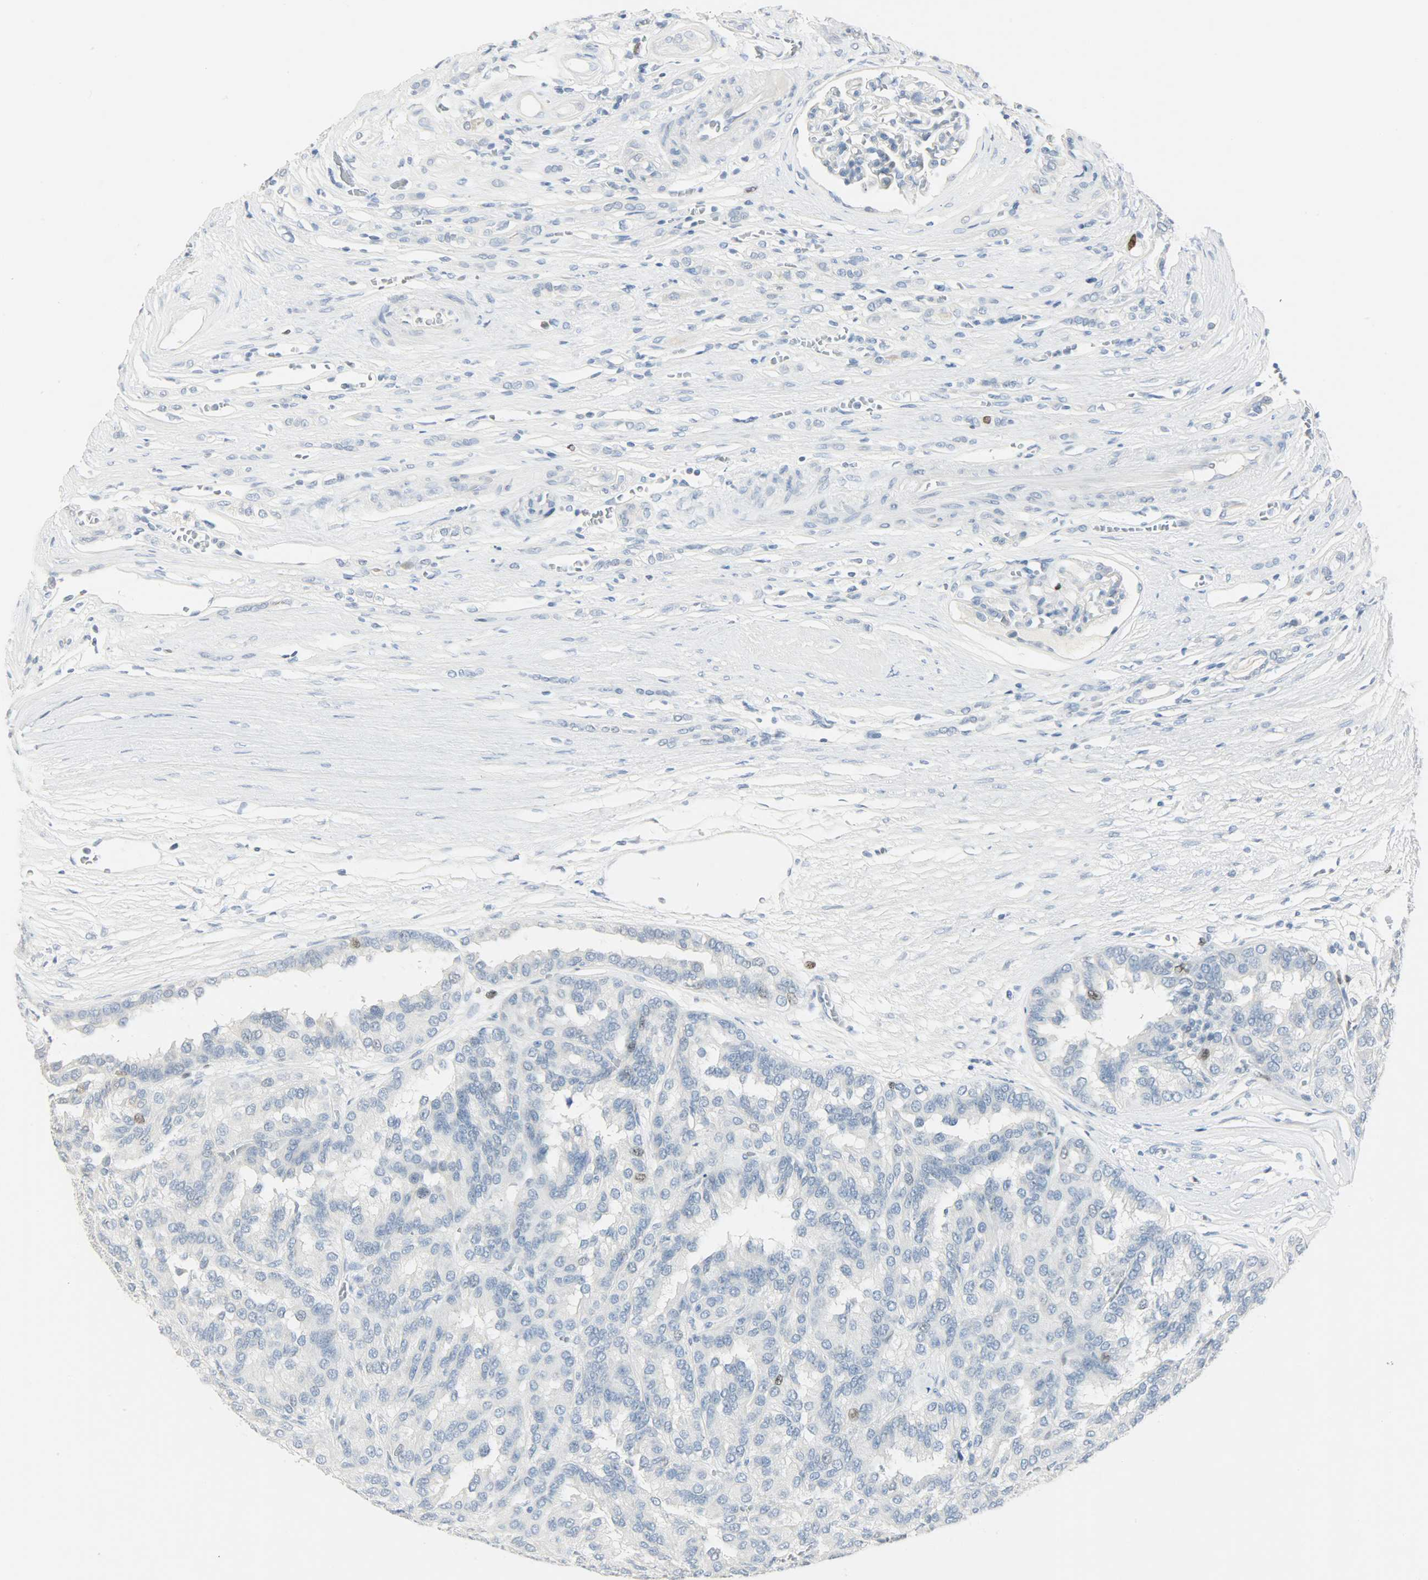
{"staining": {"intensity": "negative", "quantity": "none", "location": "none"}, "tissue": "renal cancer", "cell_type": "Tumor cells", "image_type": "cancer", "snomed": [{"axis": "morphology", "description": "Adenocarcinoma, NOS"}, {"axis": "topography", "description": "Kidney"}], "caption": "IHC image of renal cancer stained for a protein (brown), which displays no expression in tumor cells.", "gene": "HELLS", "patient": {"sex": "male", "age": 46}}